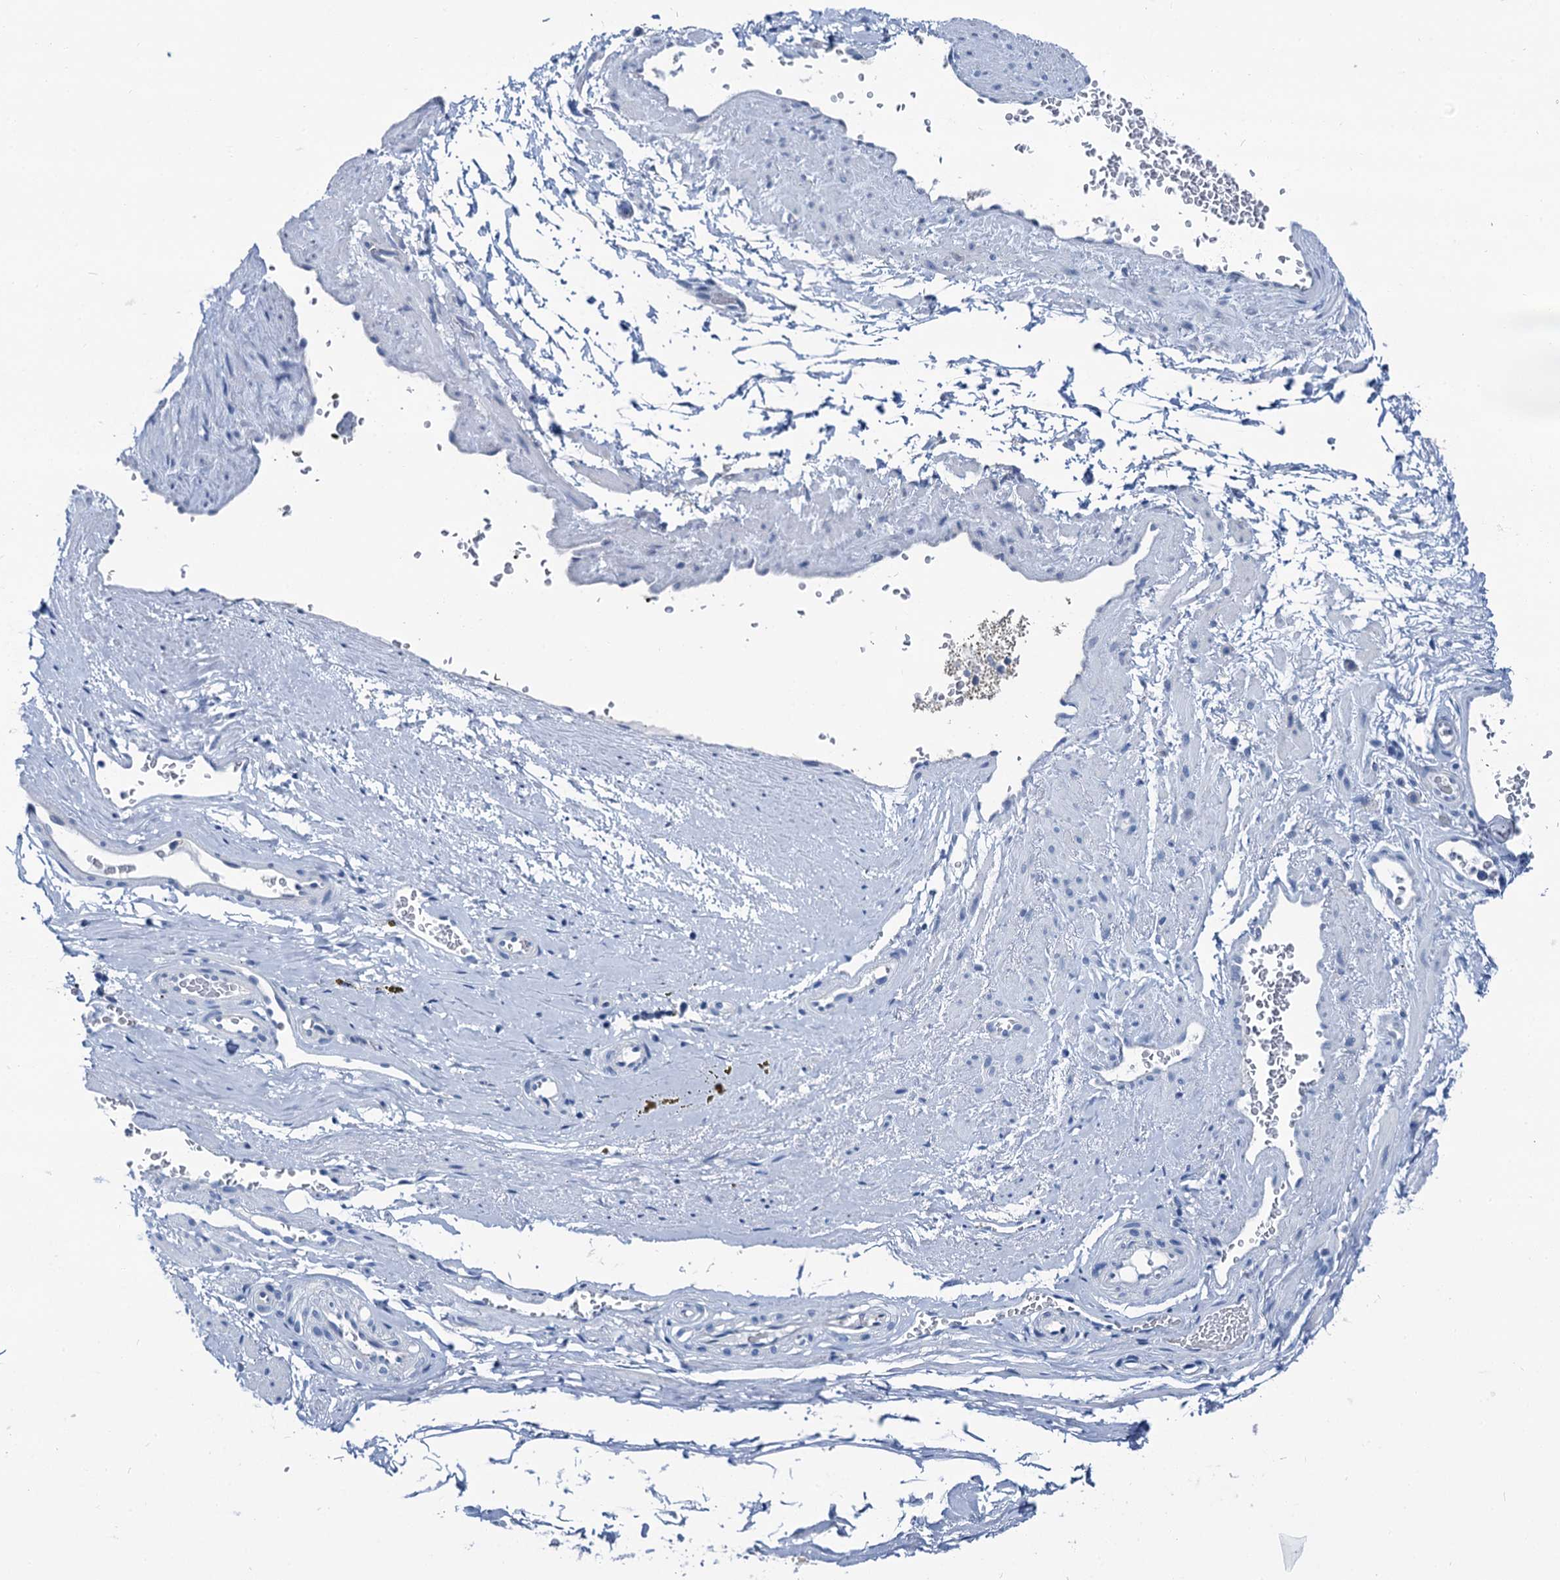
{"staining": {"intensity": "negative", "quantity": "none", "location": "none"}, "tissue": "adipose tissue", "cell_type": "Adipocytes", "image_type": "normal", "snomed": [{"axis": "morphology", "description": "Normal tissue, NOS"}, {"axis": "morphology", "description": "Adenocarcinoma, Low grade"}, {"axis": "topography", "description": "Prostate"}, {"axis": "topography", "description": "Peripheral nerve tissue"}], "caption": "This is an IHC histopathology image of benign adipose tissue. There is no expression in adipocytes.", "gene": "MIOX", "patient": {"sex": "male", "age": 63}}